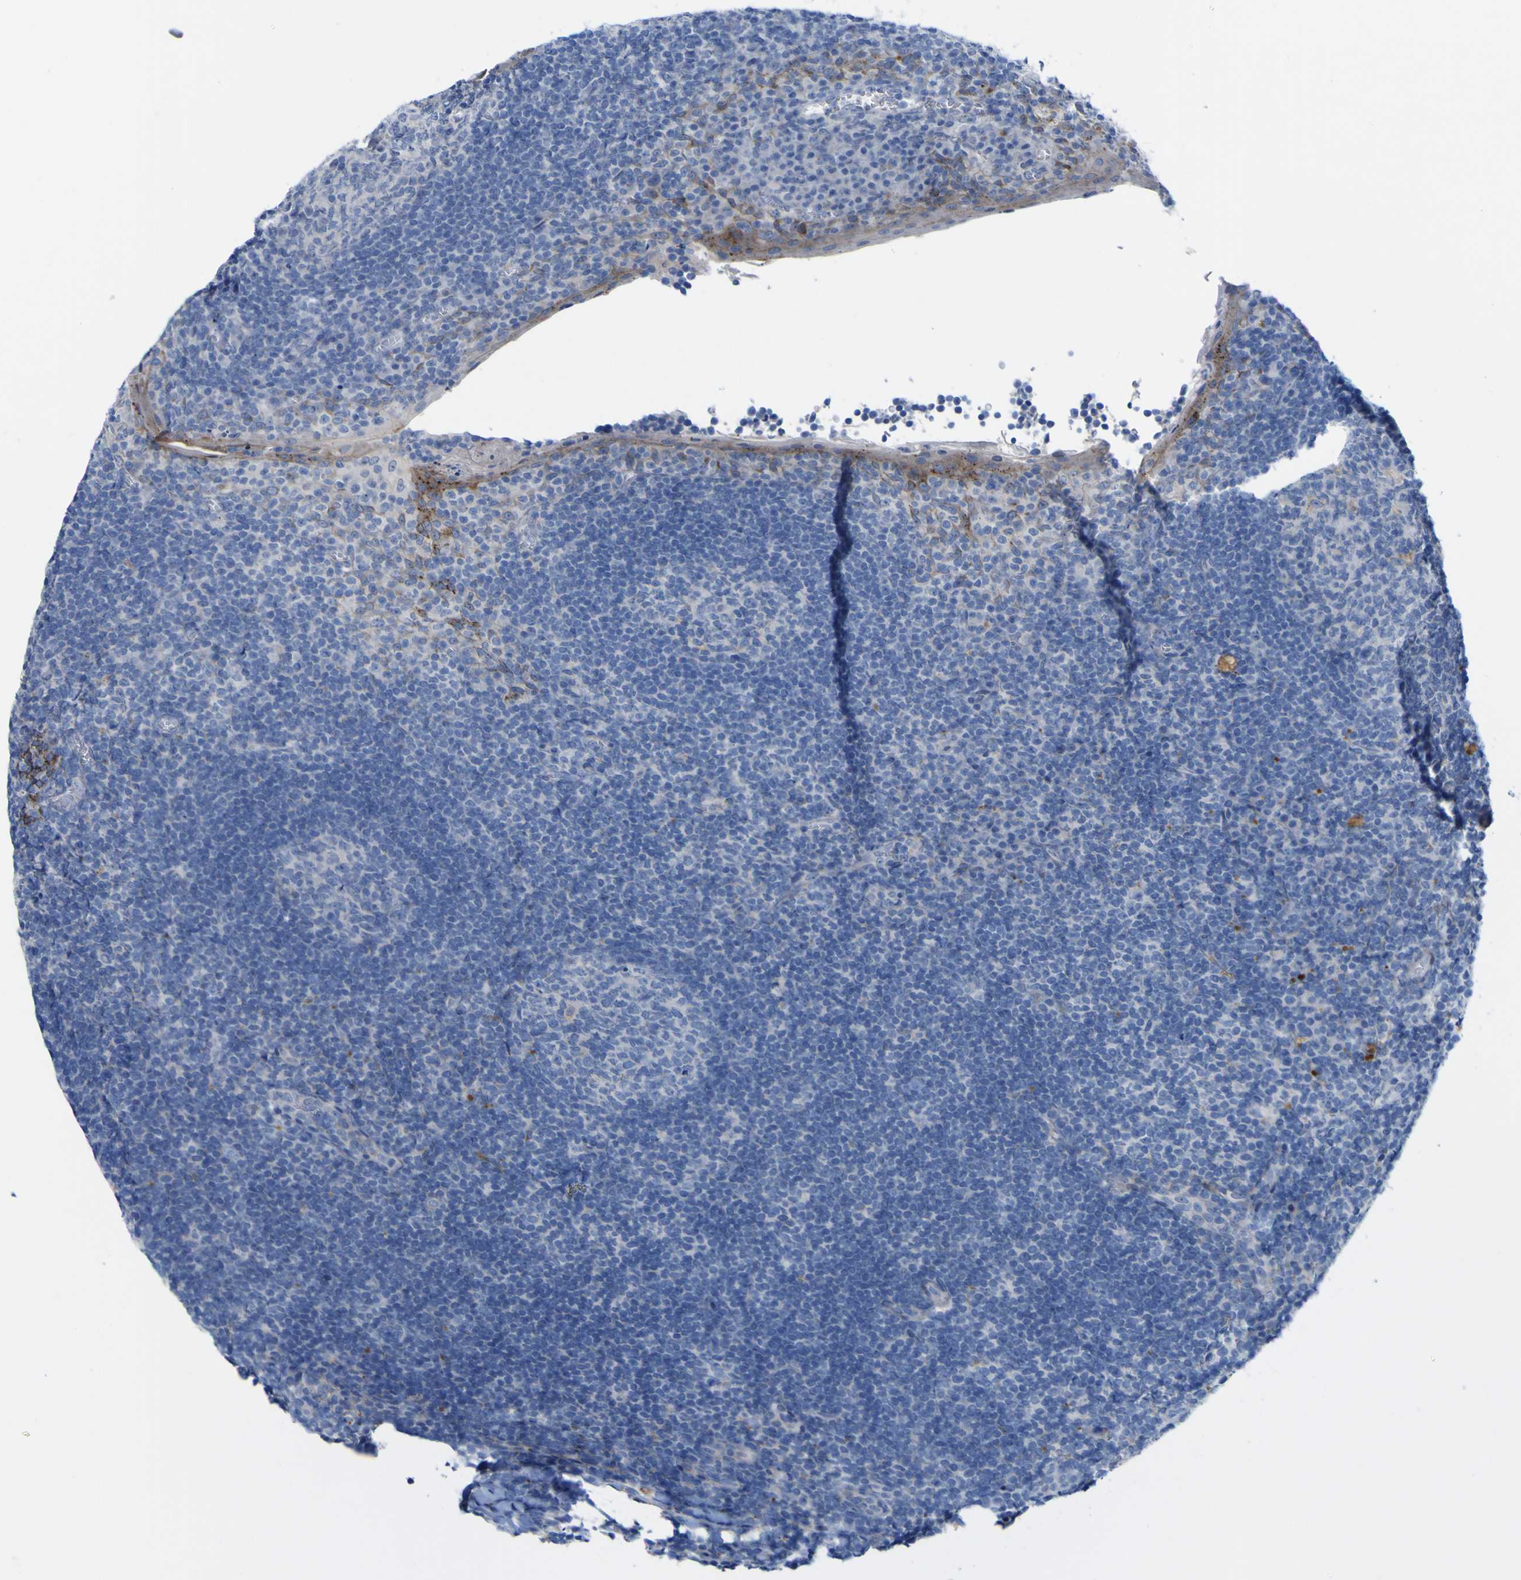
{"staining": {"intensity": "moderate", "quantity": "<25%", "location": "cytoplasmic/membranous"}, "tissue": "tonsil", "cell_type": "Germinal center cells", "image_type": "normal", "snomed": [{"axis": "morphology", "description": "Normal tissue, NOS"}, {"axis": "topography", "description": "Tonsil"}], "caption": "High-magnification brightfield microscopy of normal tonsil stained with DAB (3,3'-diaminobenzidine) (brown) and counterstained with hematoxylin (blue). germinal center cells exhibit moderate cytoplasmic/membranous expression is appreciated in about<25% of cells. The staining was performed using DAB, with brown indicating positive protein expression. Nuclei are stained blue with hematoxylin.", "gene": "PTPRF", "patient": {"sex": "male", "age": 37}}